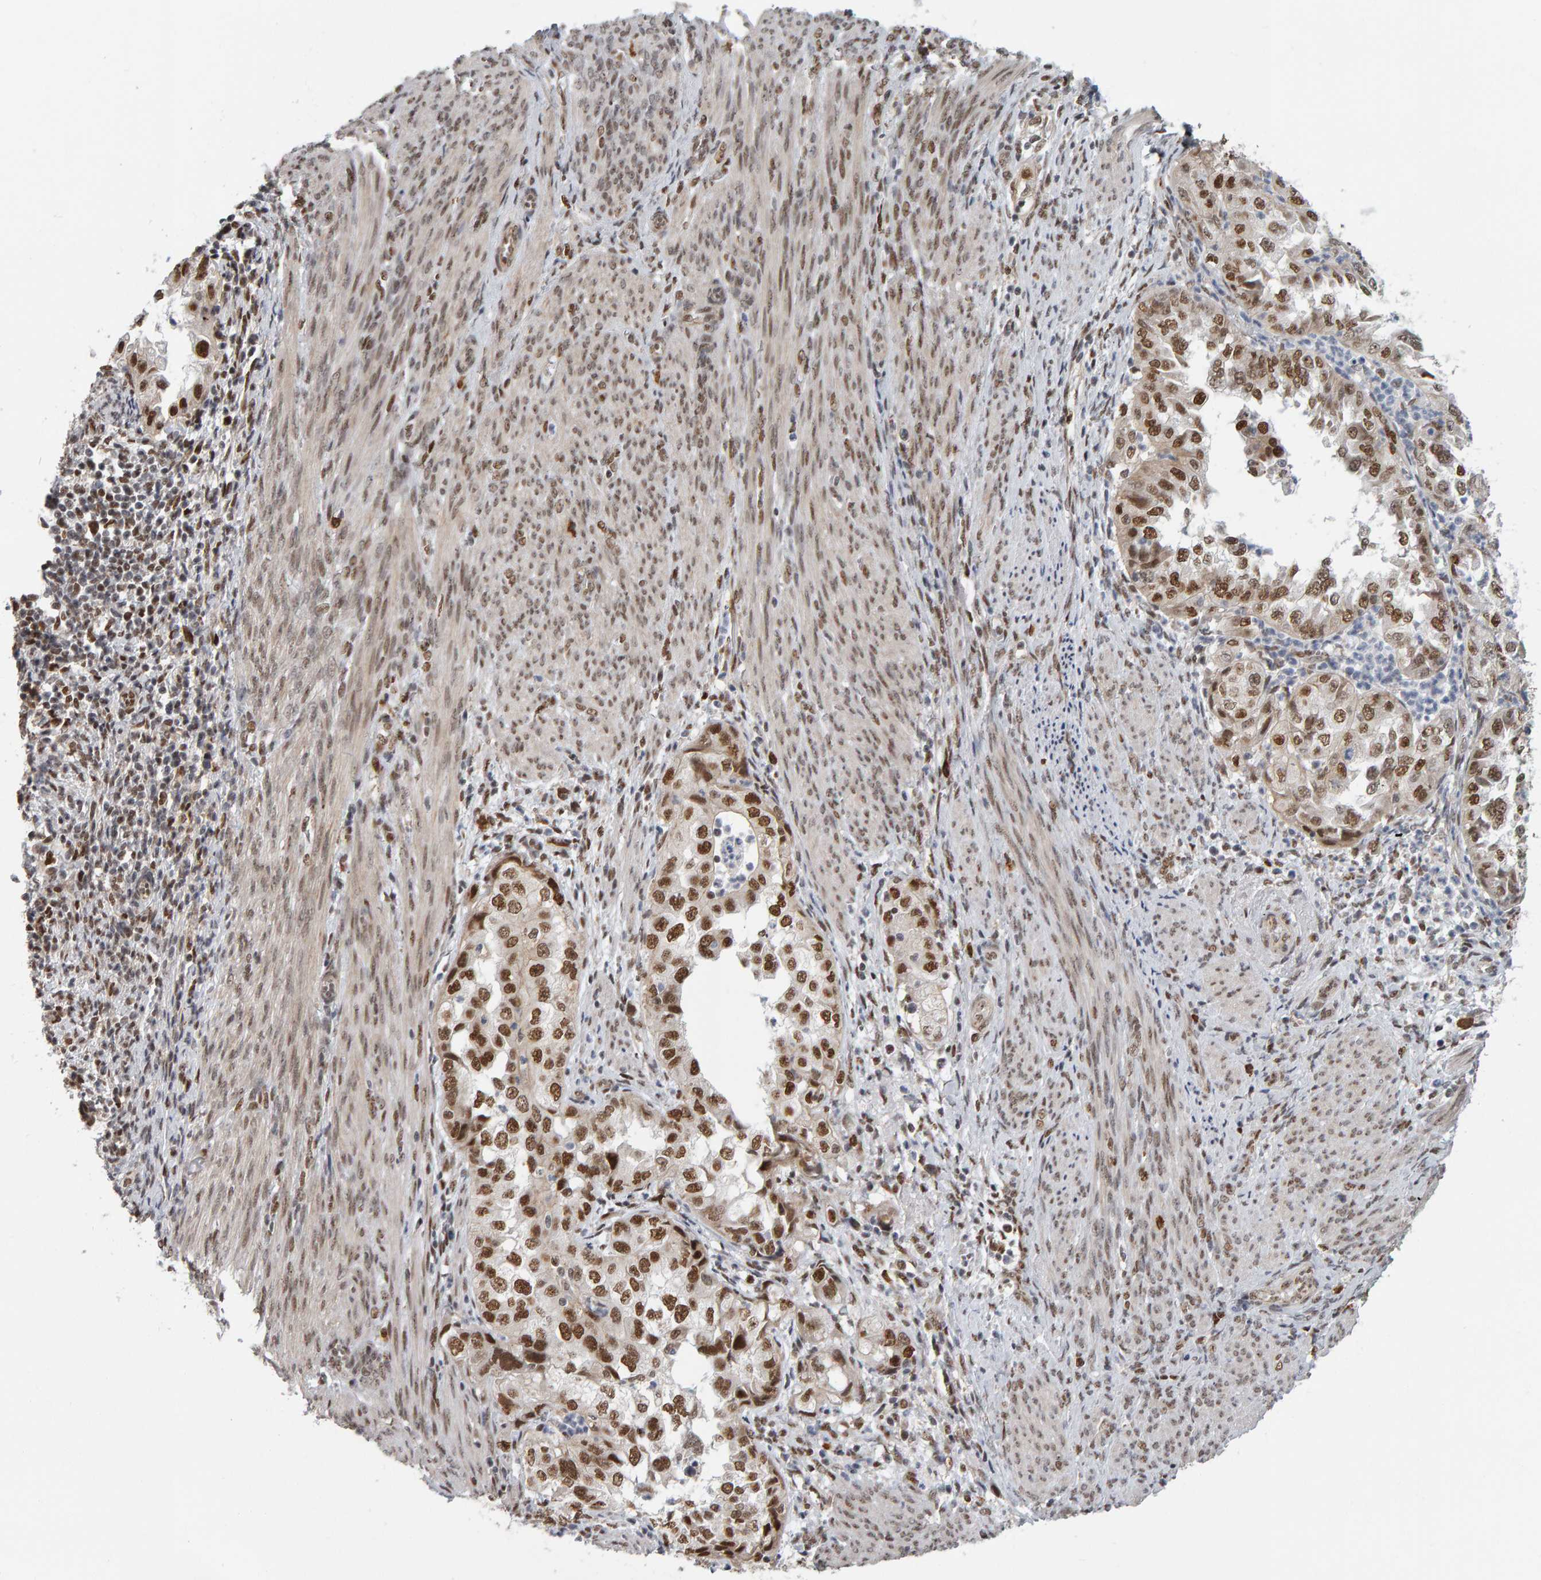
{"staining": {"intensity": "strong", "quantity": ">75%", "location": "nuclear"}, "tissue": "endometrial cancer", "cell_type": "Tumor cells", "image_type": "cancer", "snomed": [{"axis": "morphology", "description": "Adenocarcinoma, NOS"}, {"axis": "topography", "description": "Endometrium"}], "caption": "DAB immunohistochemical staining of endometrial adenocarcinoma demonstrates strong nuclear protein expression in about >75% of tumor cells. (Brightfield microscopy of DAB IHC at high magnification).", "gene": "ATF7IP", "patient": {"sex": "female", "age": 85}}